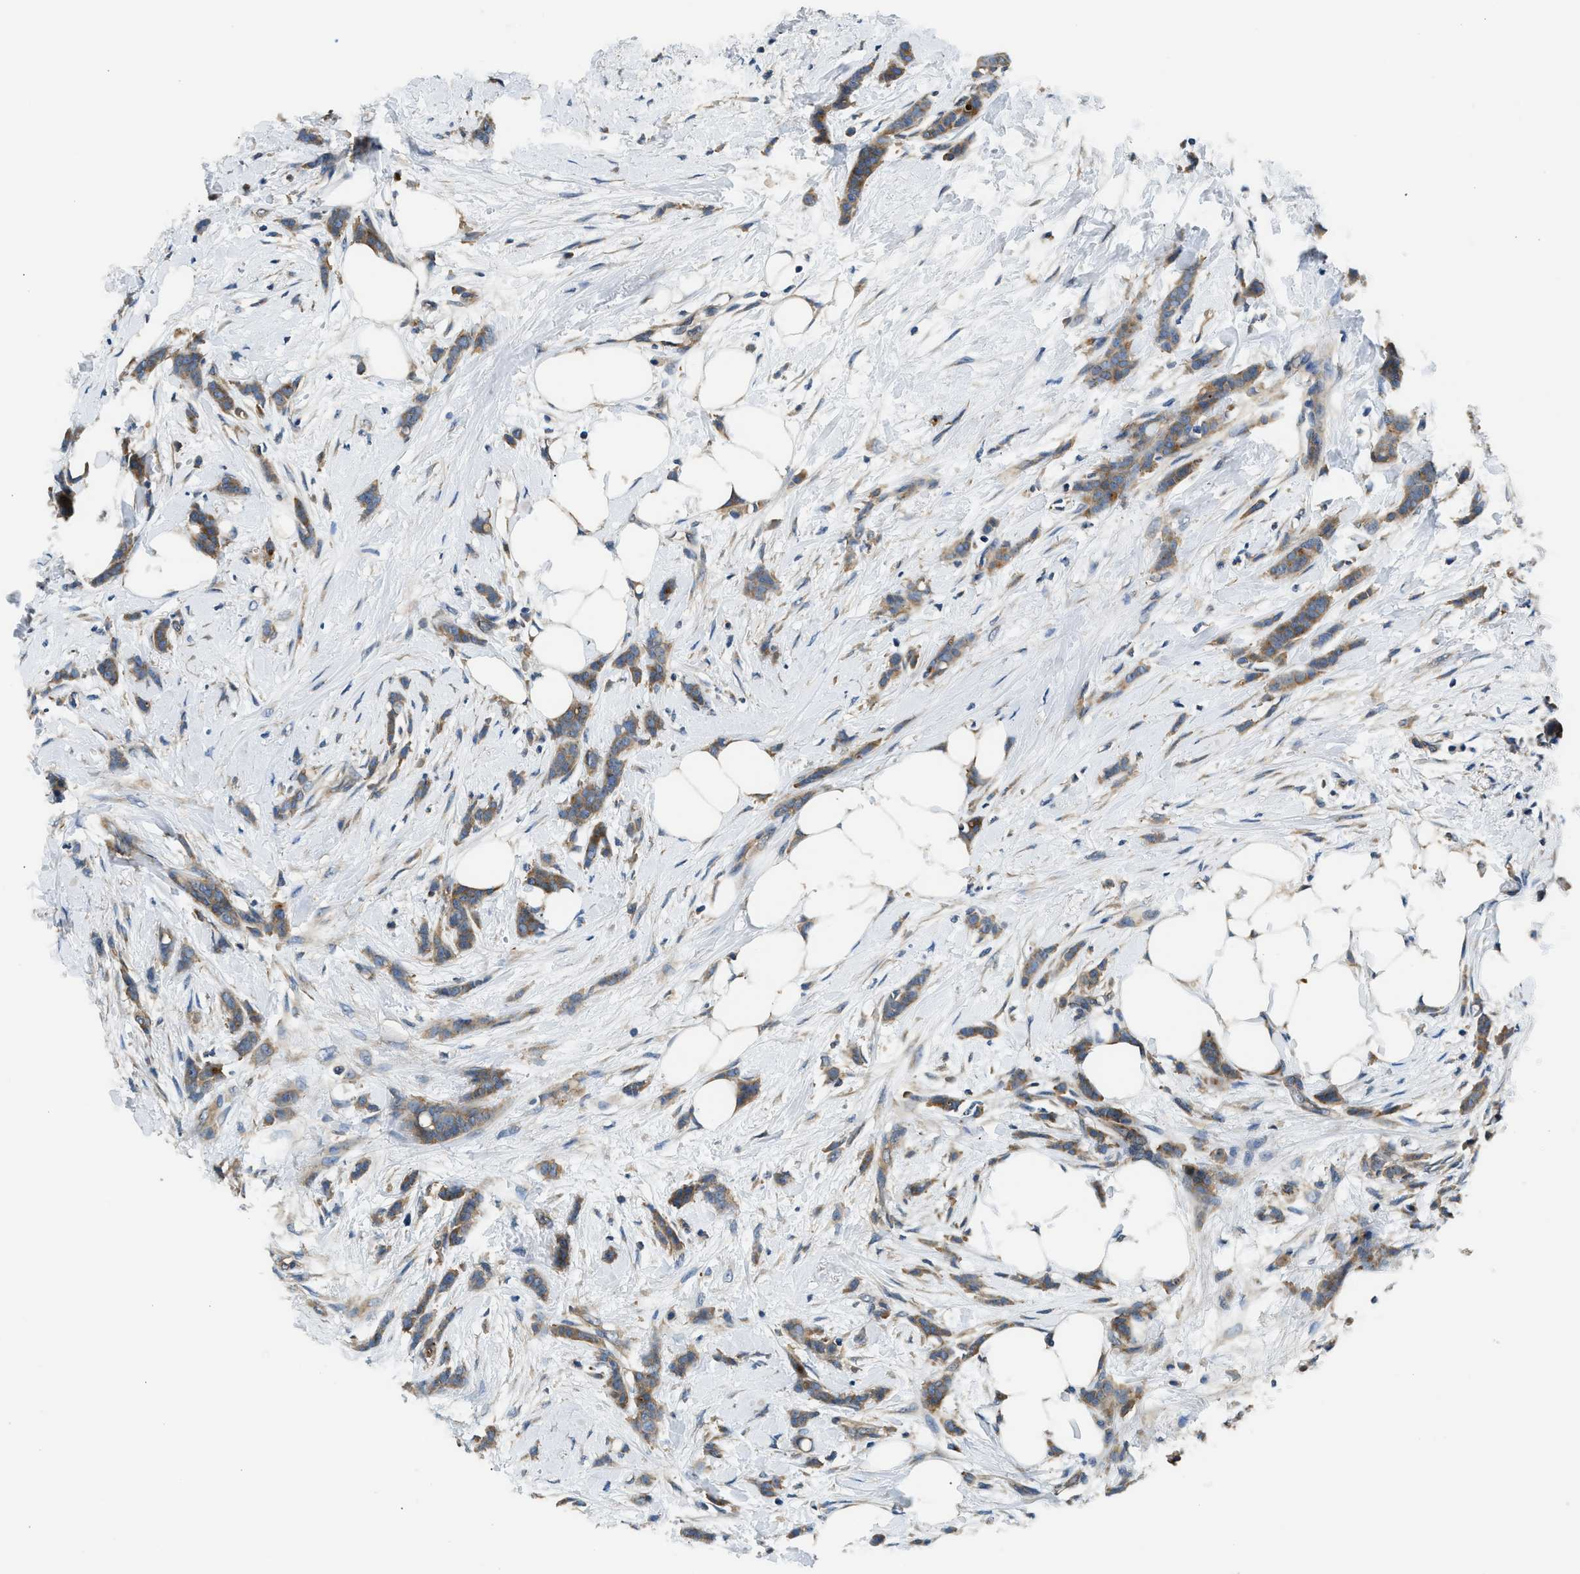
{"staining": {"intensity": "moderate", "quantity": ">75%", "location": "cytoplasmic/membranous"}, "tissue": "breast cancer", "cell_type": "Tumor cells", "image_type": "cancer", "snomed": [{"axis": "morphology", "description": "Lobular carcinoma, in situ"}, {"axis": "morphology", "description": "Lobular carcinoma"}, {"axis": "topography", "description": "Breast"}], "caption": "Protein staining of breast cancer tissue displays moderate cytoplasmic/membranous staining in approximately >75% of tumor cells. The protein of interest is shown in brown color, while the nuclei are stained blue.", "gene": "IL3RA", "patient": {"sex": "female", "age": 41}}